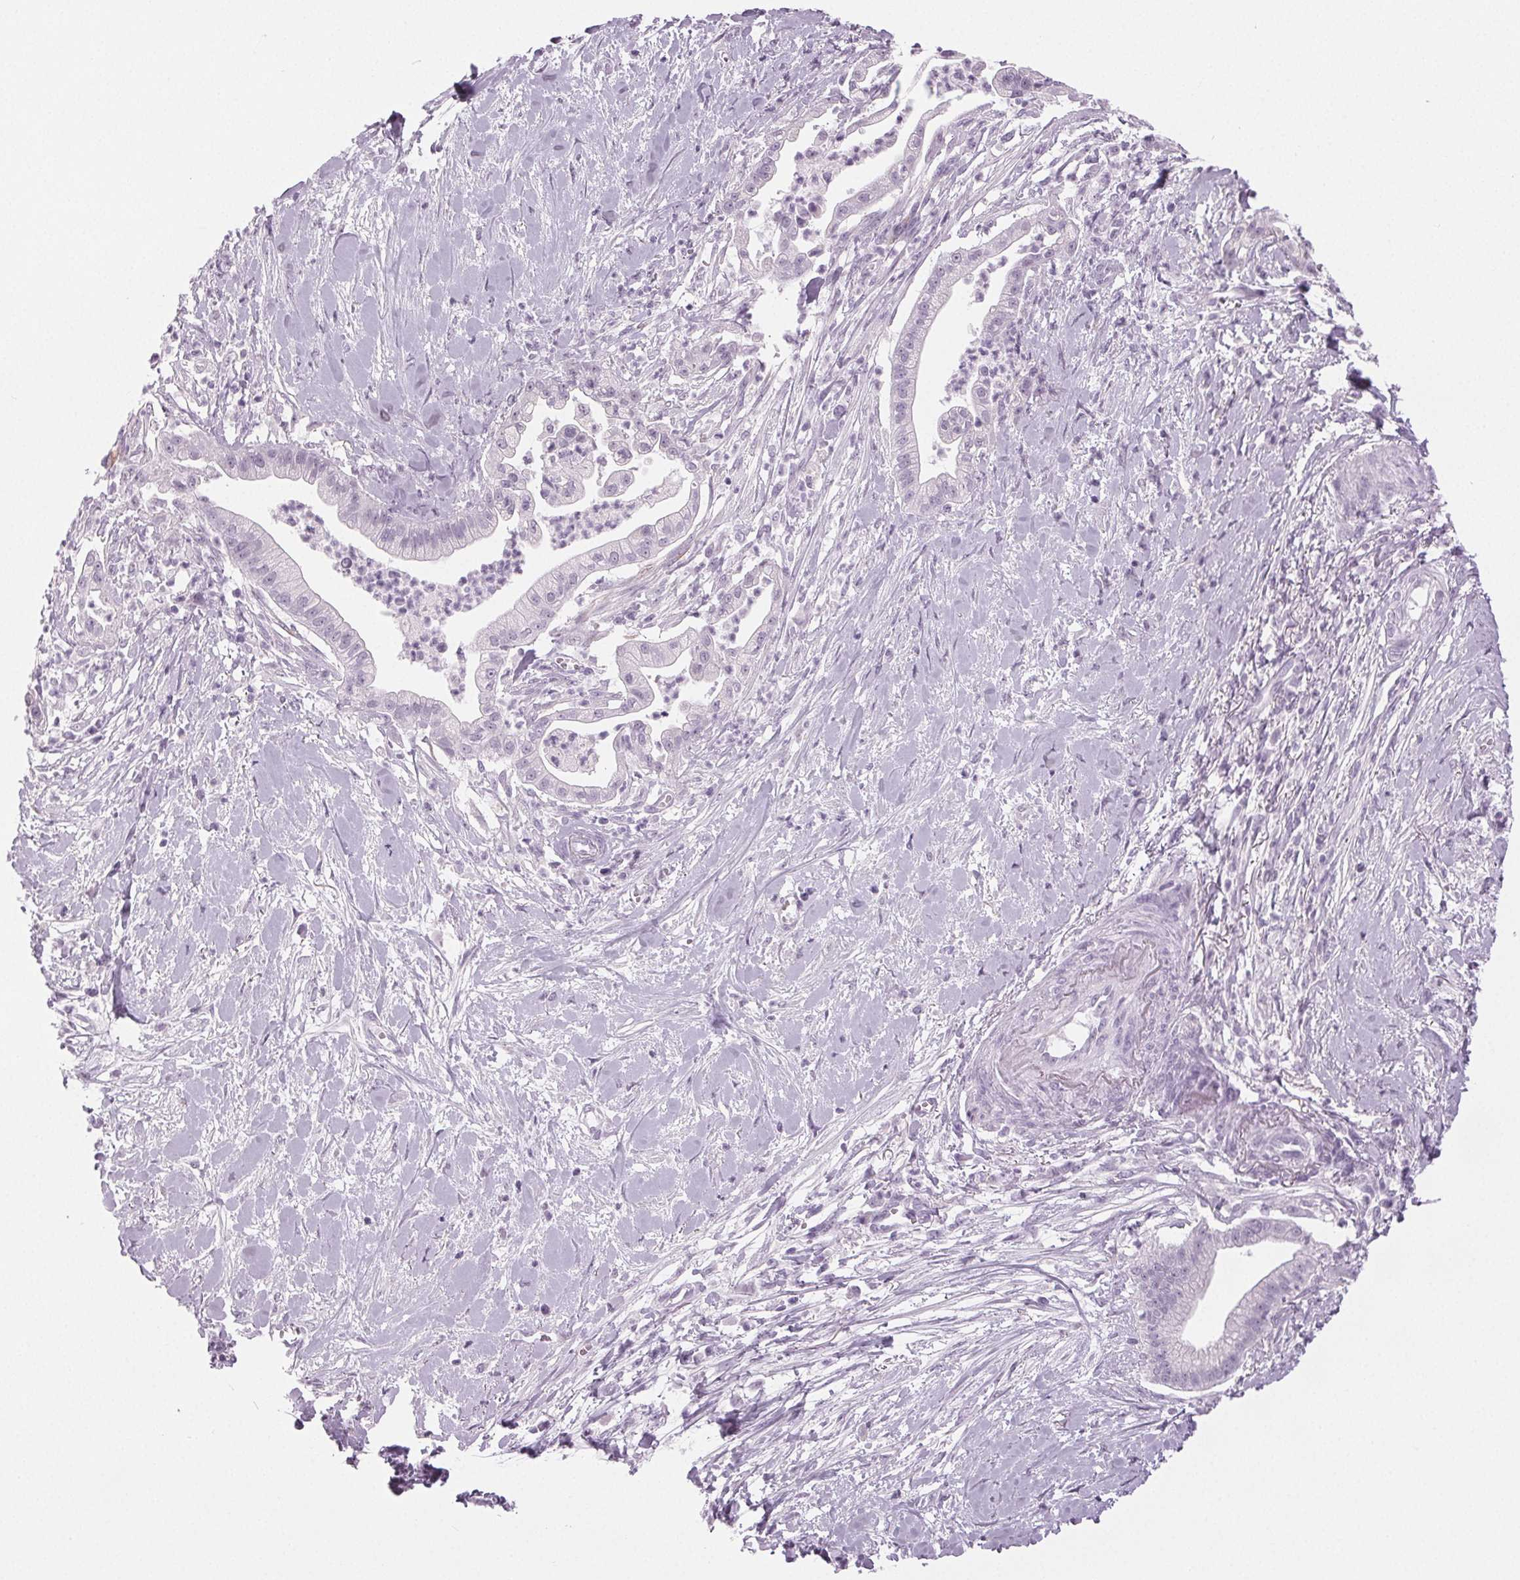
{"staining": {"intensity": "negative", "quantity": "none", "location": "none"}, "tissue": "pancreatic cancer", "cell_type": "Tumor cells", "image_type": "cancer", "snomed": [{"axis": "morphology", "description": "Normal tissue, NOS"}, {"axis": "morphology", "description": "Adenocarcinoma, NOS"}, {"axis": "topography", "description": "Lymph node"}, {"axis": "topography", "description": "Pancreas"}], "caption": "High magnification brightfield microscopy of adenocarcinoma (pancreatic) stained with DAB (3,3'-diaminobenzidine) (brown) and counterstained with hematoxylin (blue): tumor cells show no significant expression.", "gene": "IGF2BP1", "patient": {"sex": "female", "age": 58}}